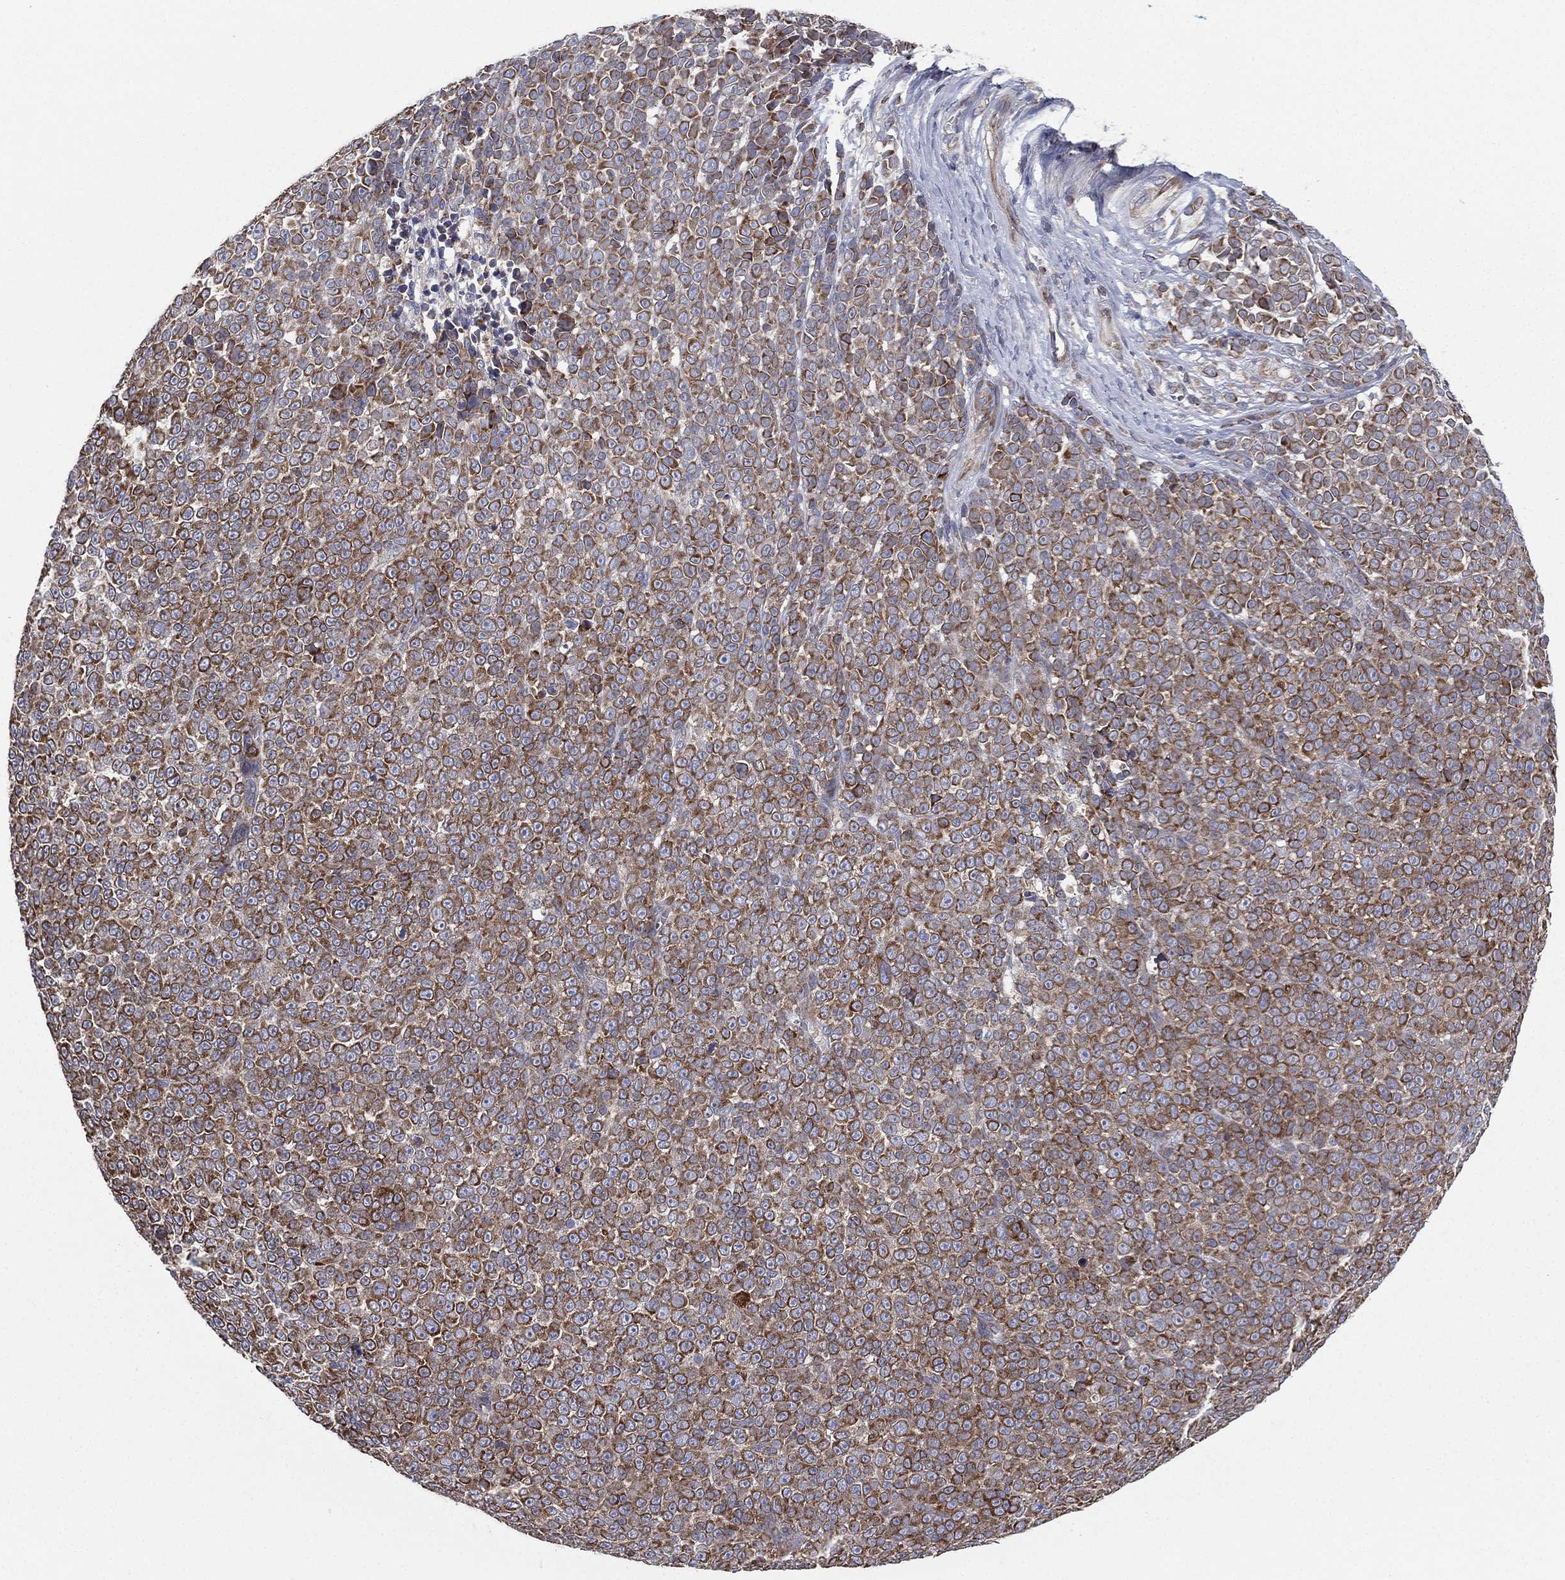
{"staining": {"intensity": "moderate", "quantity": ">75%", "location": "cytoplasmic/membranous"}, "tissue": "melanoma", "cell_type": "Tumor cells", "image_type": "cancer", "snomed": [{"axis": "morphology", "description": "Malignant melanoma, NOS"}, {"axis": "topography", "description": "Skin"}], "caption": "Moderate cytoplasmic/membranous positivity is appreciated in approximately >75% of tumor cells in melanoma. Using DAB (3,3'-diaminobenzidine) (brown) and hematoxylin (blue) stains, captured at high magnification using brightfield microscopy.", "gene": "CYB5B", "patient": {"sex": "female", "age": 95}}